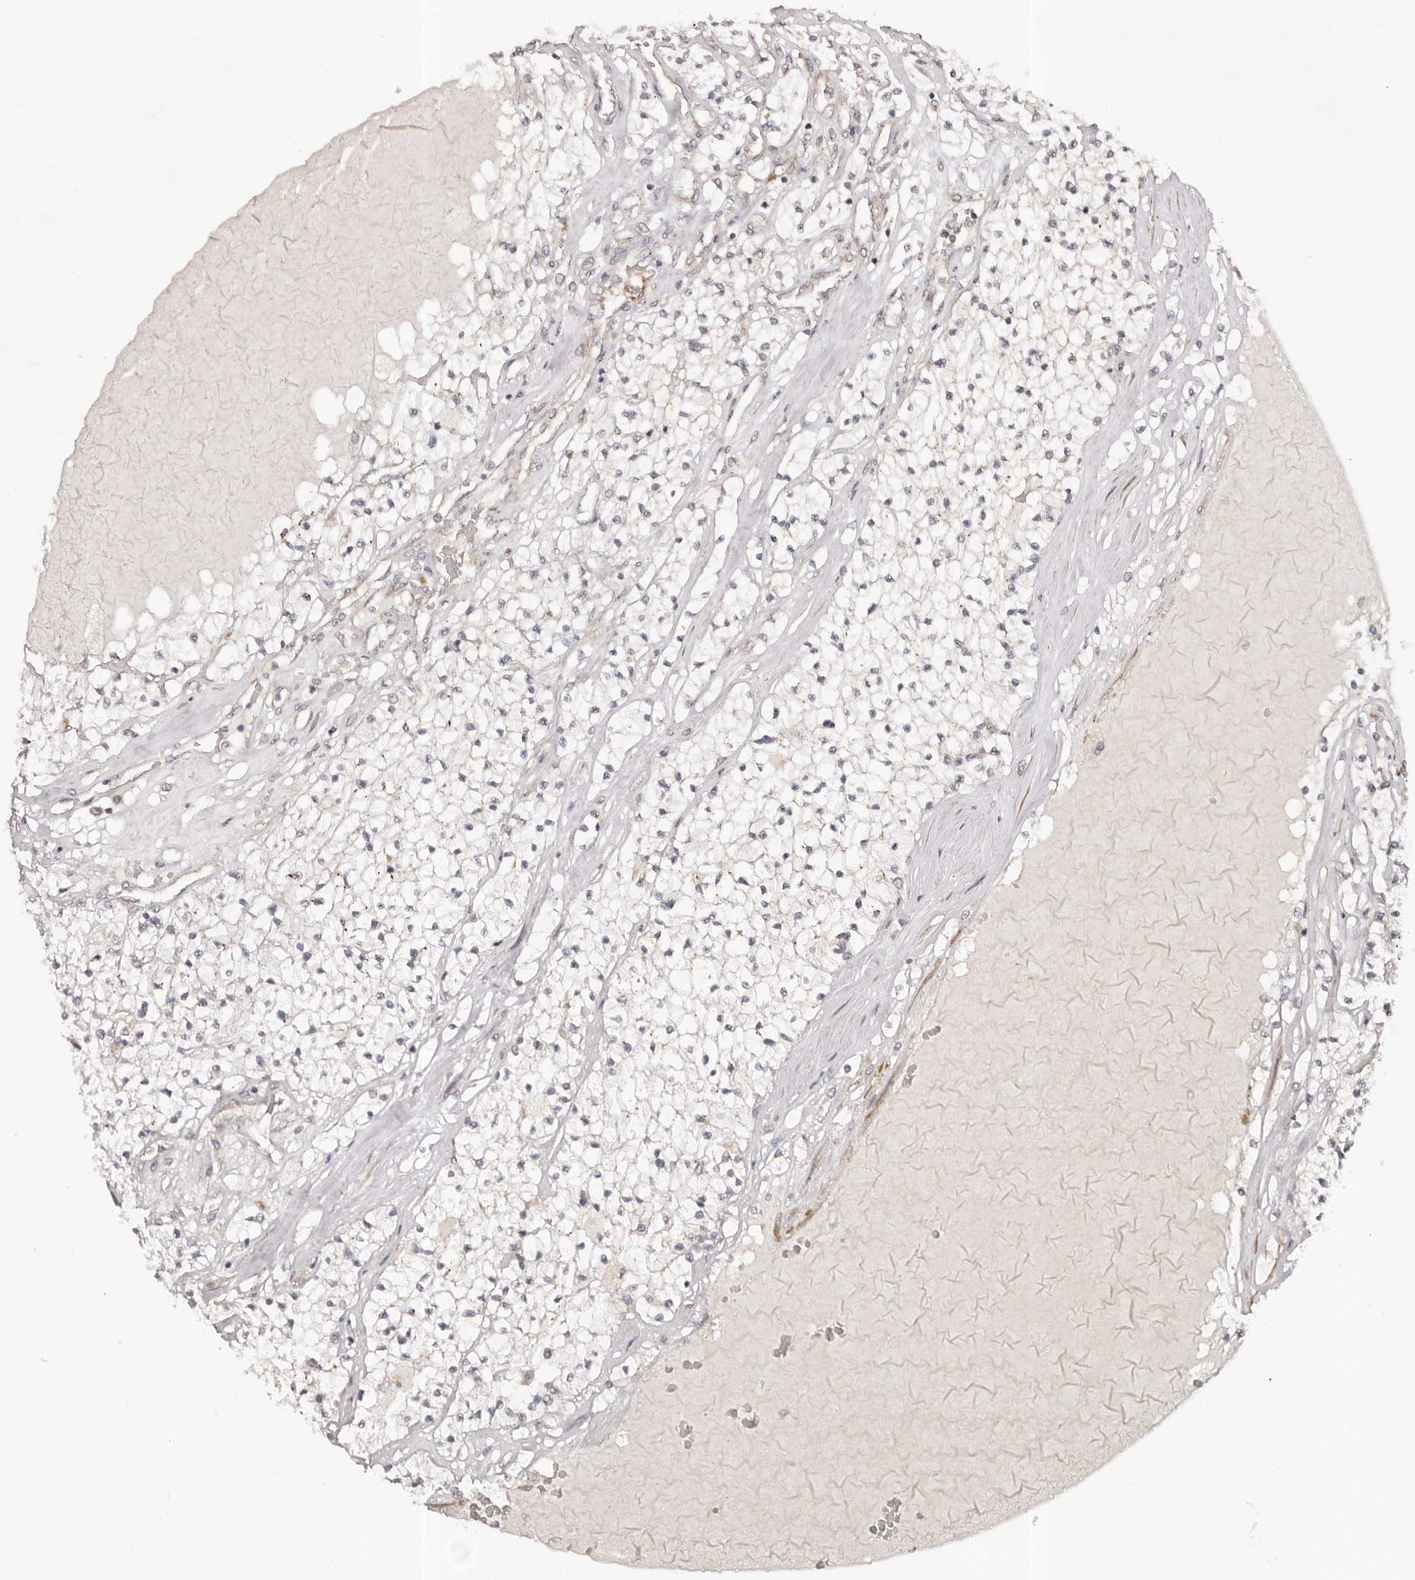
{"staining": {"intensity": "negative", "quantity": "none", "location": "none"}, "tissue": "renal cancer", "cell_type": "Tumor cells", "image_type": "cancer", "snomed": [{"axis": "morphology", "description": "Normal tissue, NOS"}, {"axis": "morphology", "description": "Adenocarcinoma, NOS"}, {"axis": "topography", "description": "Kidney"}], "caption": "There is no significant expression in tumor cells of renal adenocarcinoma.", "gene": "MICAL2", "patient": {"sex": "male", "age": 68}}